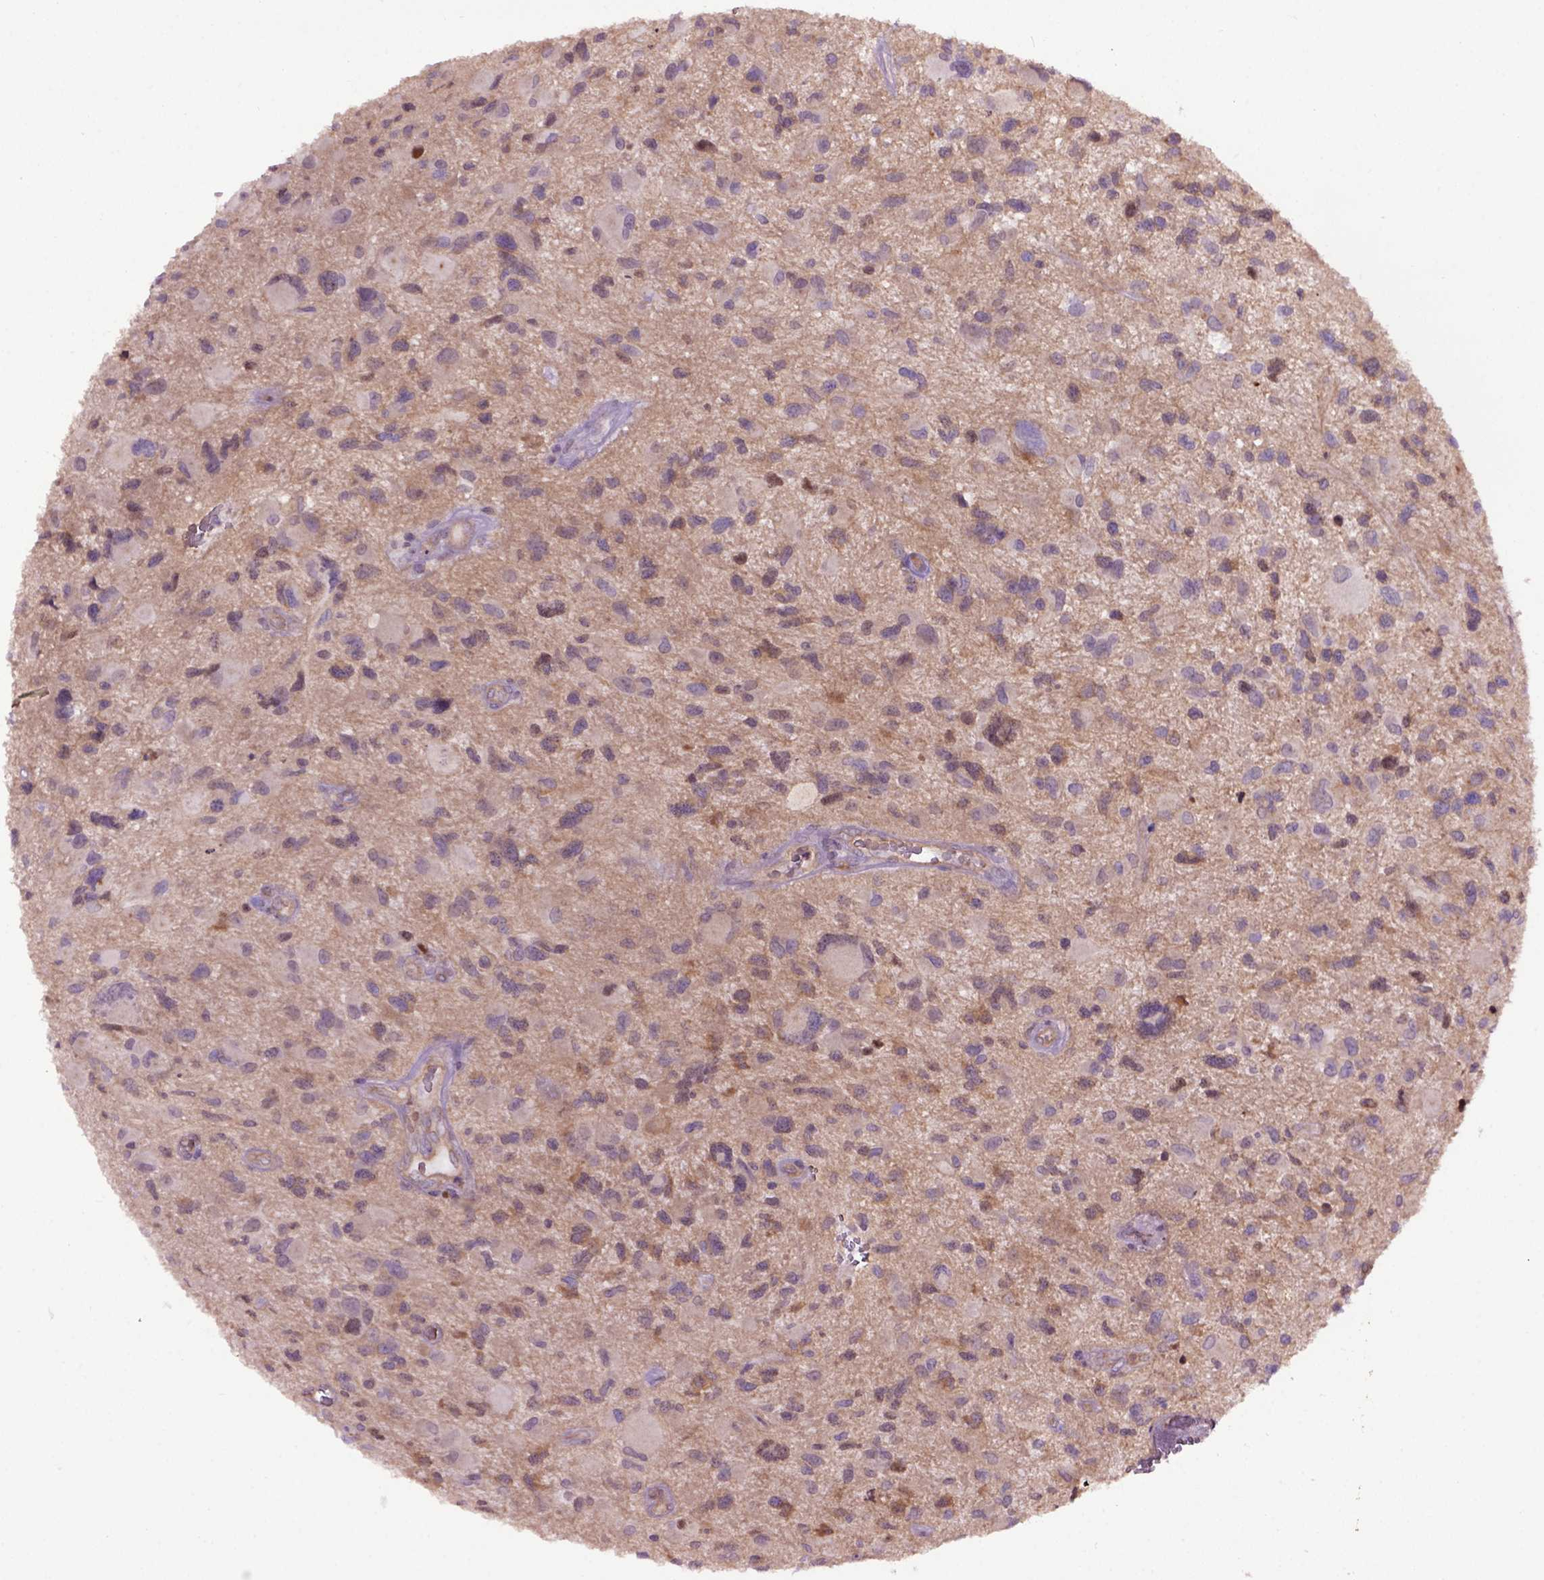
{"staining": {"intensity": "moderate", "quantity": "25%-75%", "location": "cytoplasmic/membranous"}, "tissue": "glioma", "cell_type": "Tumor cells", "image_type": "cancer", "snomed": [{"axis": "morphology", "description": "Glioma, malignant, NOS"}, {"axis": "morphology", "description": "Glioma, malignant, High grade"}, {"axis": "topography", "description": "Brain"}], "caption": "Glioma stained for a protein (brown) demonstrates moderate cytoplasmic/membranous positive staining in about 25%-75% of tumor cells.", "gene": "WDR48", "patient": {"sex": "female", "age": 71}}